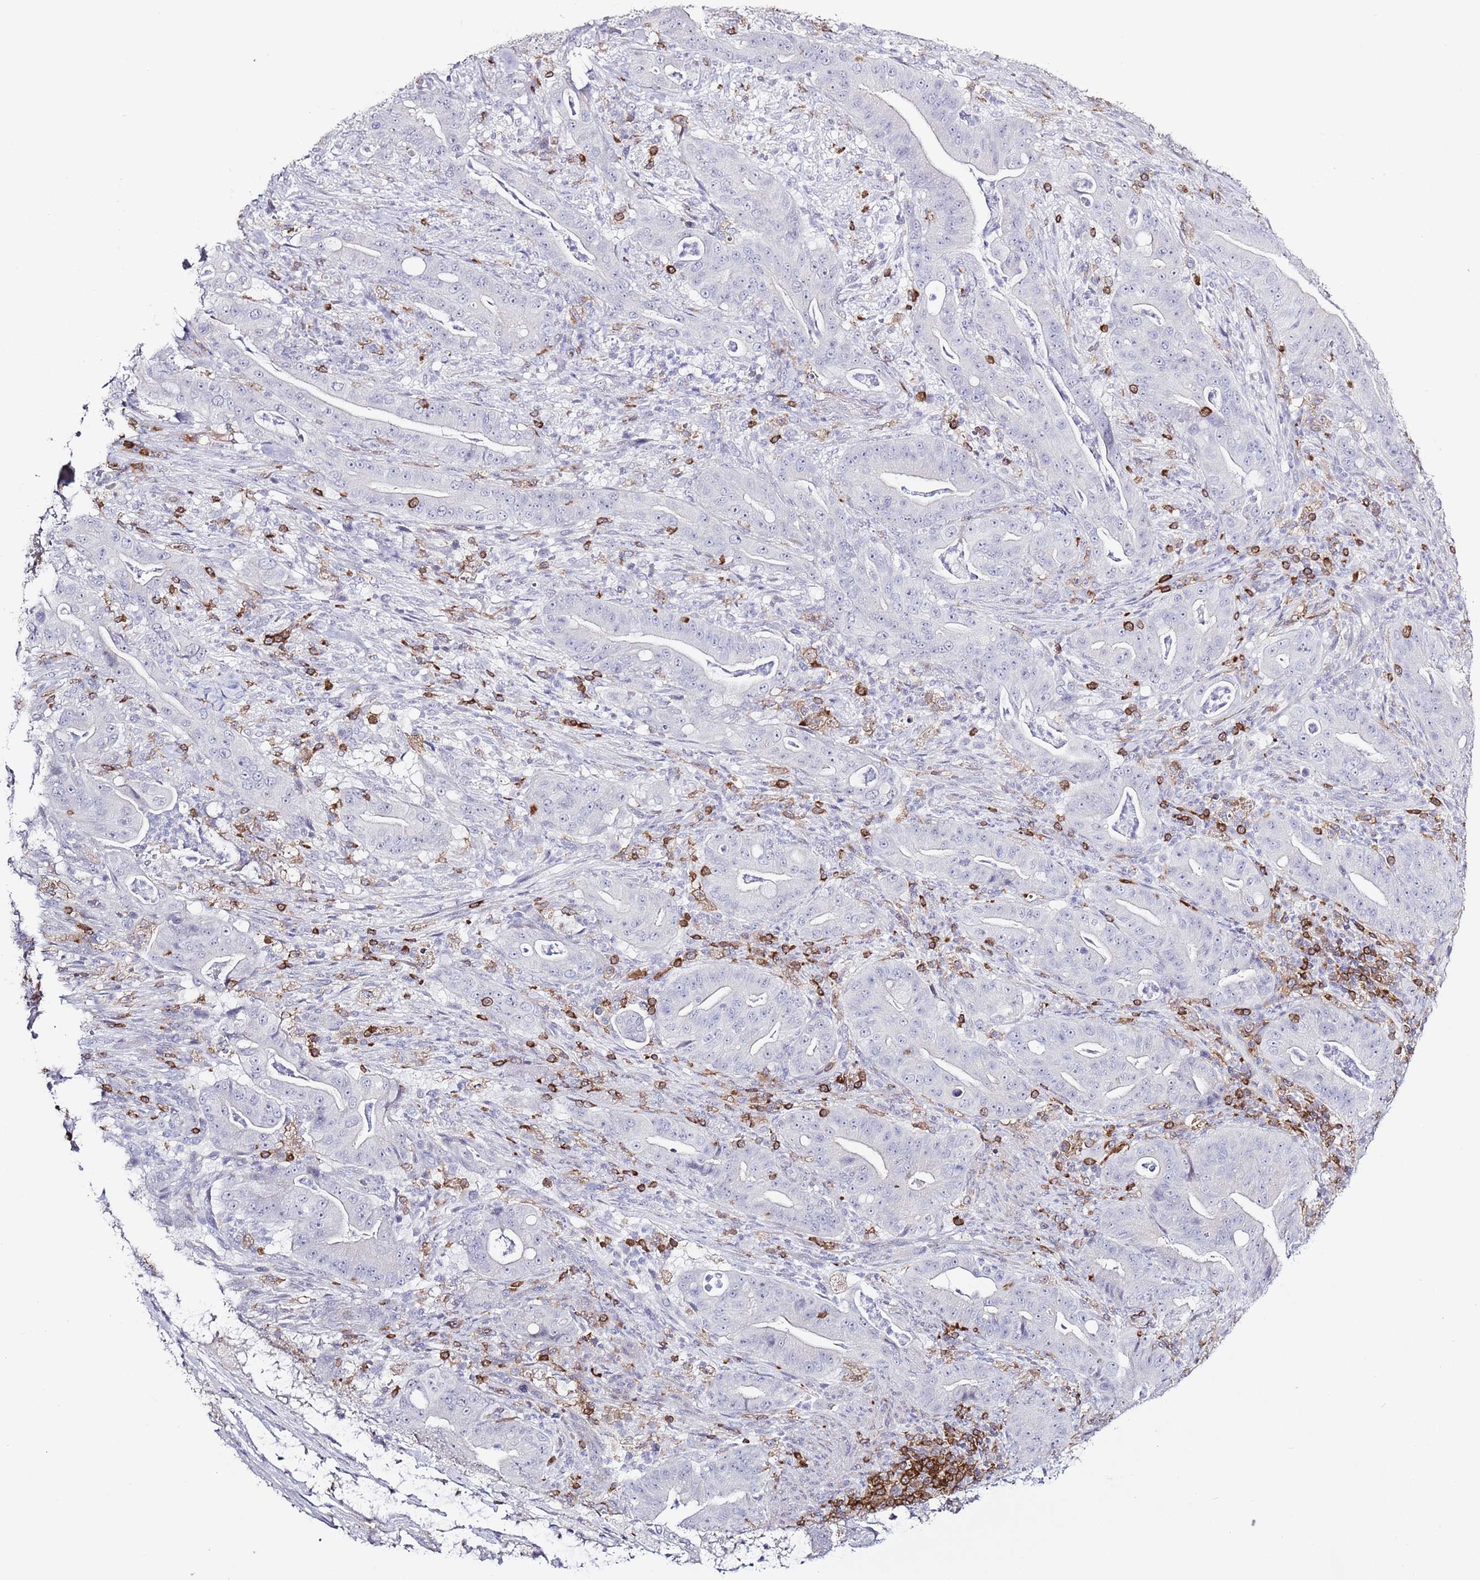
{"staining": {"intensity": "negative", "quantity": "none", "location": "none"}, "tissue": "pancreatic cancer", "cell_type": "Tumor cells", "image_type": "cancer", "snomed": [{"axis": "morphology", "description": "Adenocarcinoma, NOS"}, {"axis": "topography", "description": "Pancreas"}], "caption": "DAB immunohistochemical staining of human adenocarcinoma (pancreatic) exhibits no significant staining in tumor cells.", "gene": "LPXN", "patient": {"sex": "male", "age": 71}}